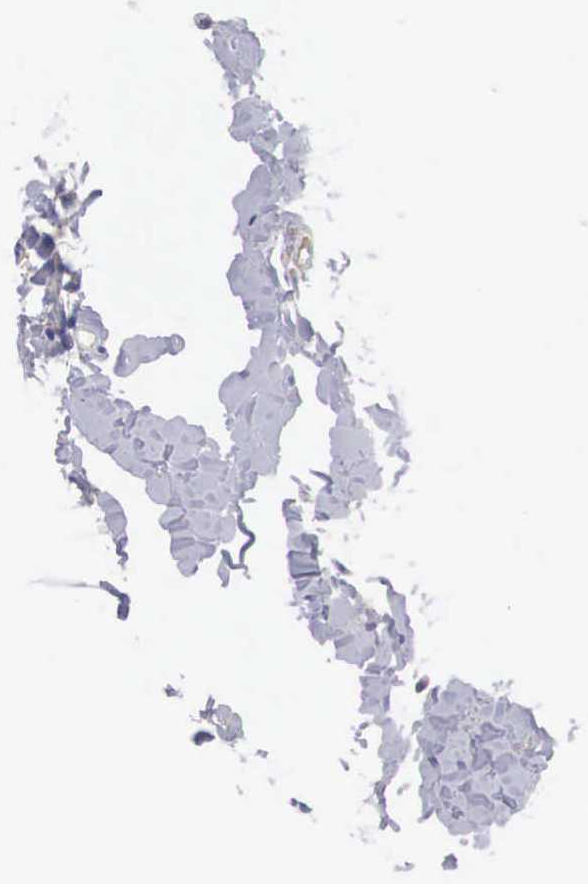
{"staining": {"intensity": "negative", "quantity": "none", "location": "none"}, "tissue": "breast cancer", "cell_type": "Tumor cells", "image_type": "cancer", "snomed": [{"axis": "morphology", "description": "Lobular carcinoma"}, {"axis": "topography", "description": "Breast"}], "caption": "The photomicrograph exhibits no staining of tumor cells in breast cancer.", "gene": "ABHD4", "patient": {"sex": "female", "age": 57}}